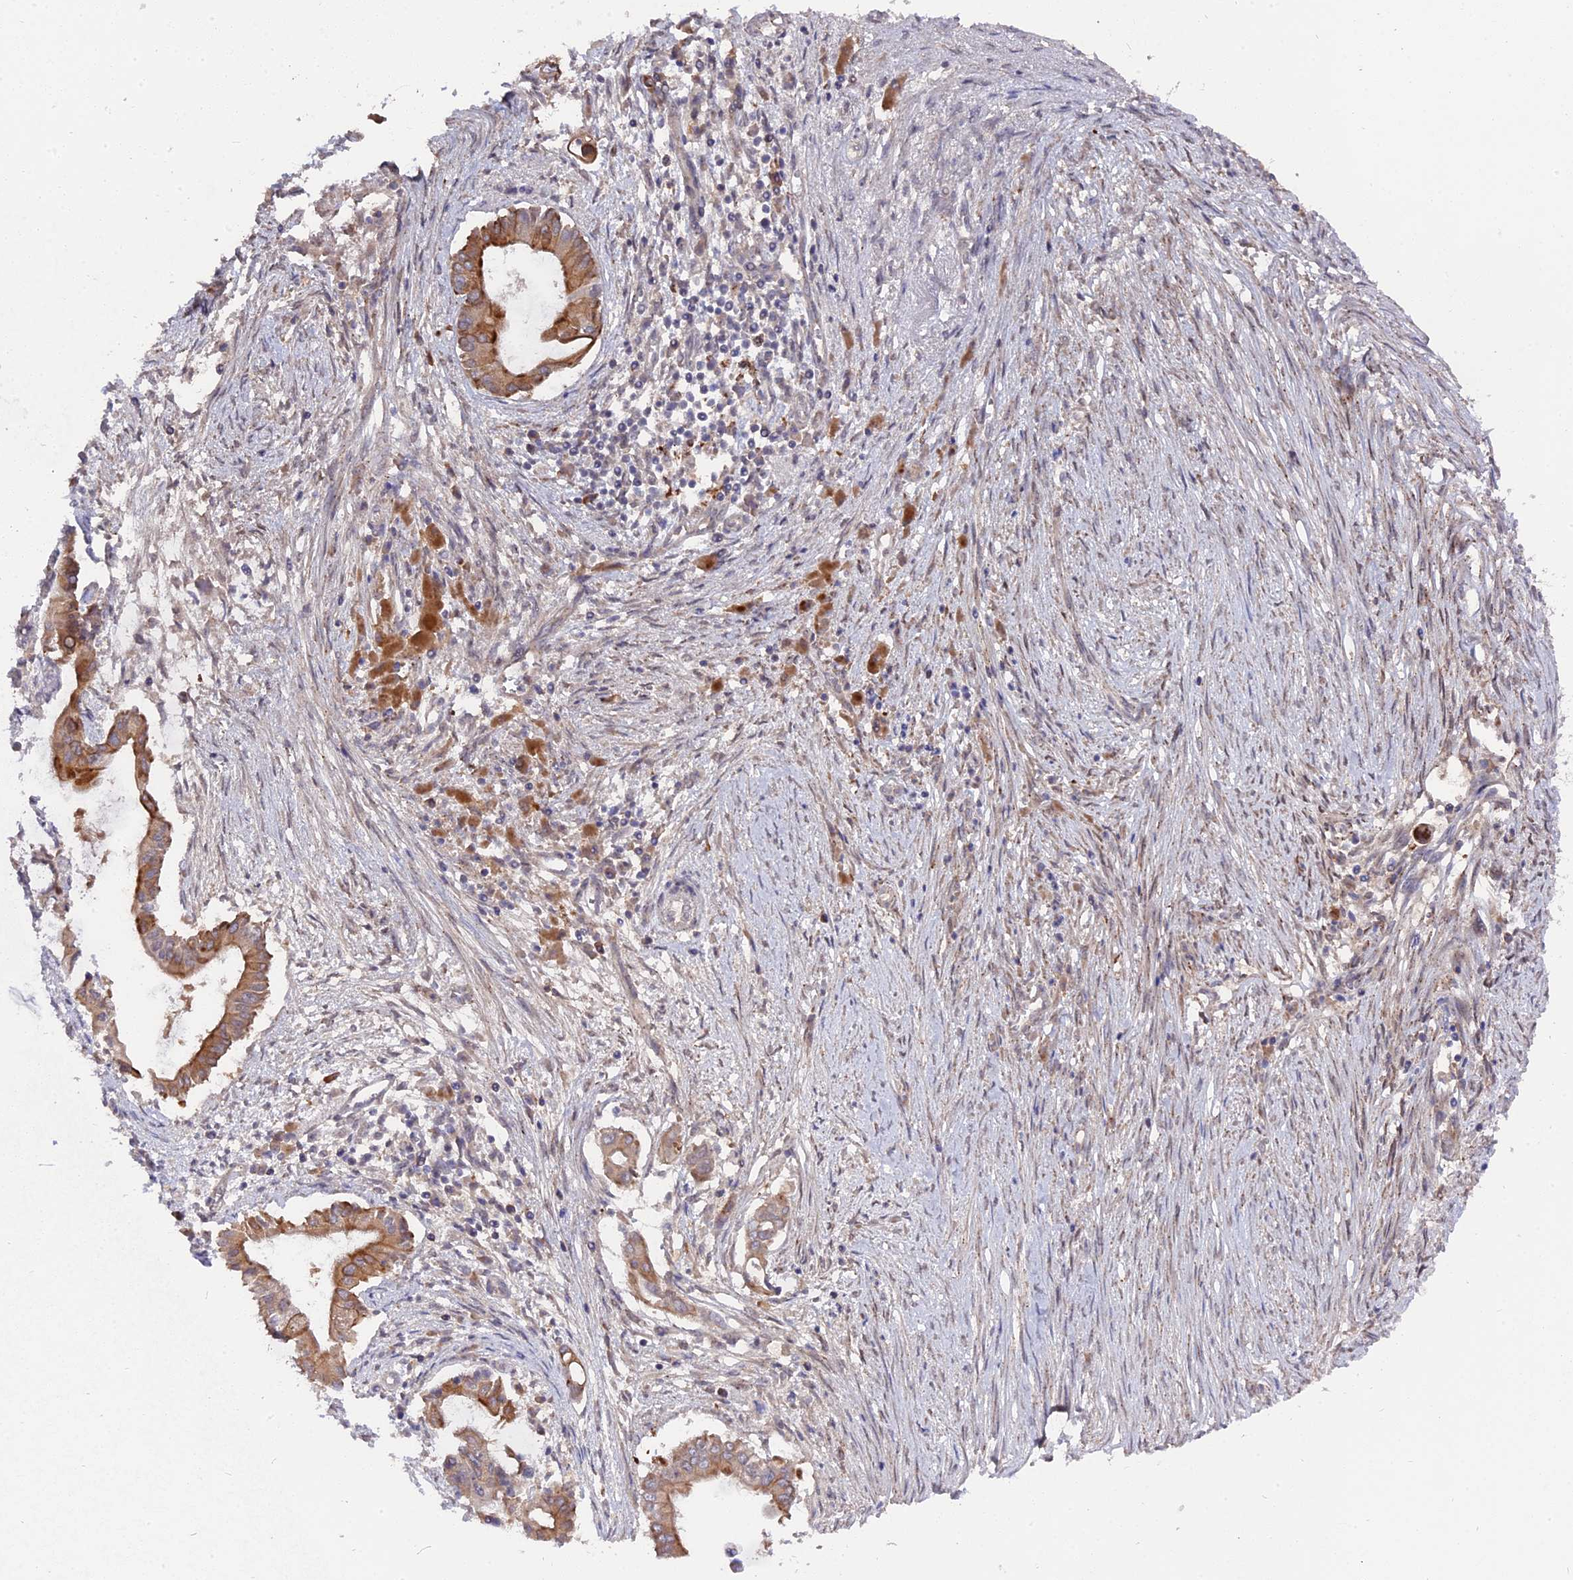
{"staining": {"intensity": "moderate", "quantity": ">75%", "location": "cytoplasmic/membranous"}, "tissue": "pancreatic cancer", "cell_type": "Tumor cells", "image_type": "cancer", "snomed": [{"axis": "morphology", "description": "Adenocarcinoma, NOS"}, {"axis": "topography", "description": "Pancreas"}], "caption": "Immunohistochemistry (IHC) staining of pancreatic cancer, which displays medium levels of moderate cytoplasmic/membranous positivity in about >75% of tumor cells indicating moderate cytoplasmic/membranous protein staining. The staining was performed using DAB (brown) for protein detection and nuclei were counterstained in hematoxylin (blue).", "gene": "ZCCHC2", "patient": {"sex": "male", "age": 68}}